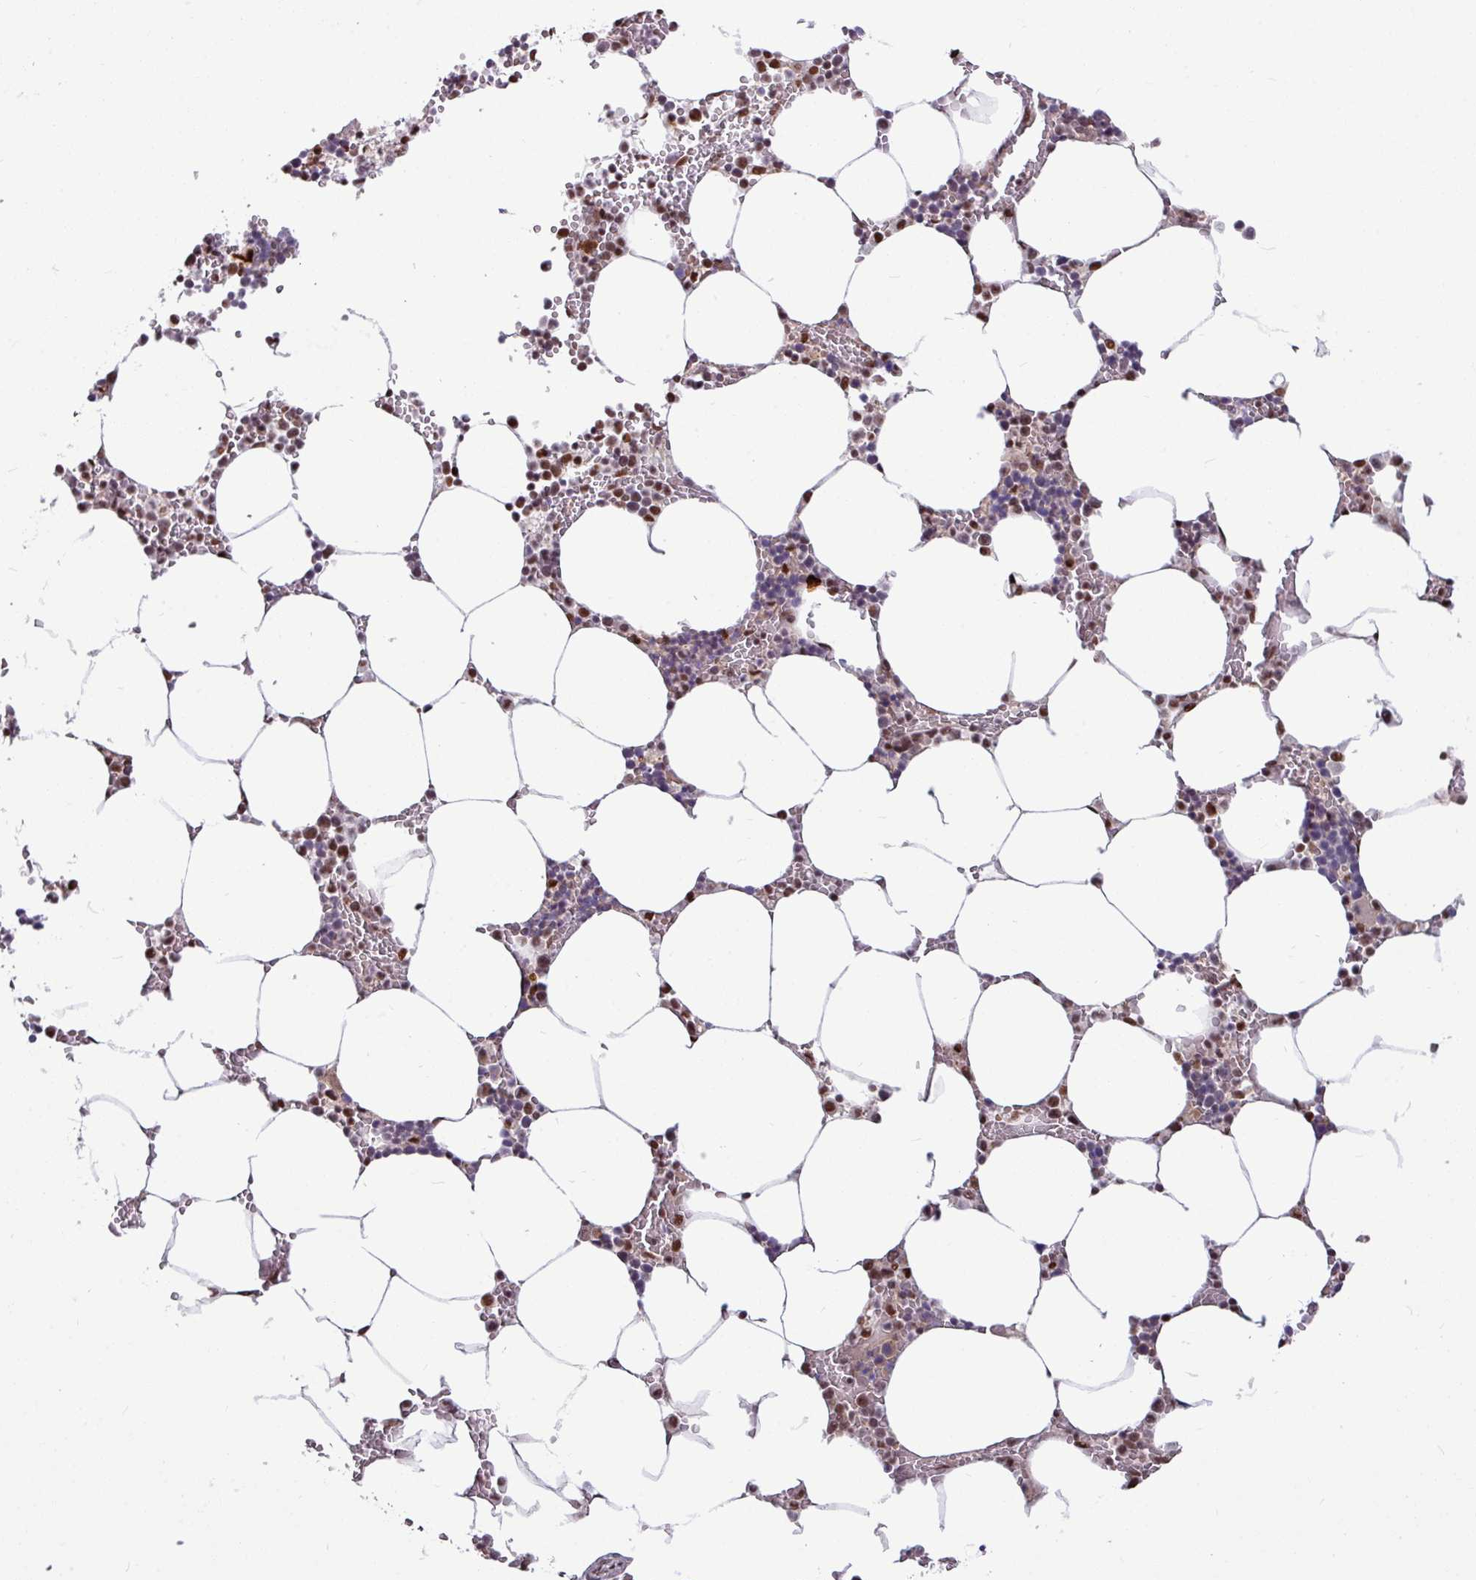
{"staining": {"intensity": "moderate", "quantity": "25%-75%", "location": "nuclear"}, "tissue": "bone marrow", "cell_type": "Hematopoietic cells", "image_type": "normal", "snomed": [{"axis": "morphology", "description": "Normal tissue, NOS"}, {"axis": "topography", "description": "Bone marrow"}], "caption": "Bone marrow stained with a protein marker shows moderate staining in hematopoietic cells.", "gene": "TDG", "patient": {"sex": "male", "age": 70}}